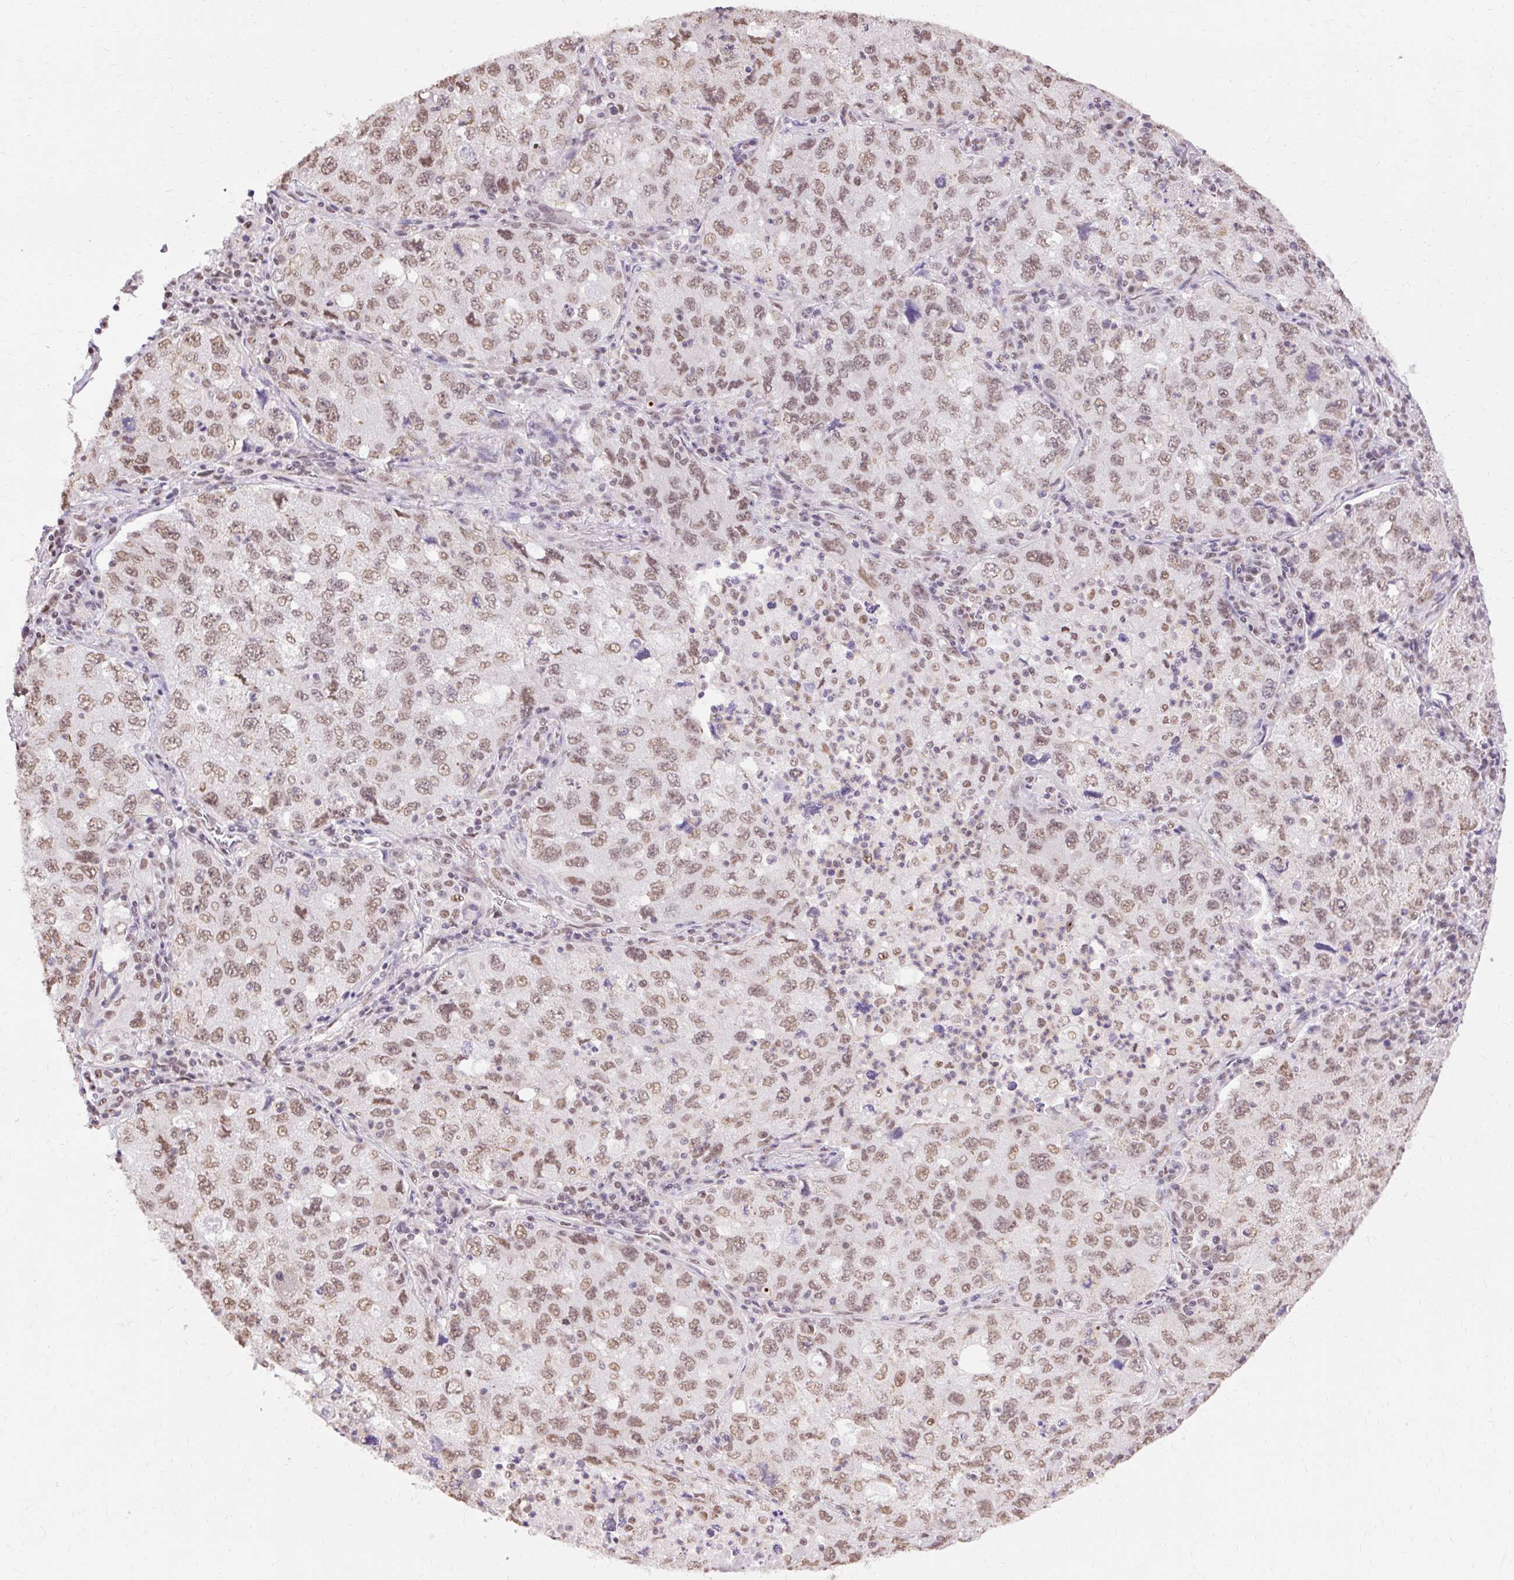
{"staining": {"intensity": "moderate", "quantity": ">75%", "location": "nuclear"}, "tissue": "lung cancer", "cell_type": "Tumor cells", "image_type": "cancer", "snomed": [{"axis": "morphology", "description": "Adenocarcinoma, NOS"}, {"axis": "topography", "description": "Lung"}], "caption": "This image reveals adenocarcinoma (lung) stained with IHC to label a protein in brown. The nuclear of tumor cells show moderate positivity for the protein. Nuclei are counter-stained blue.", "gene": "NPIPB12", "patient": {"sex": "female", "age": 57}}